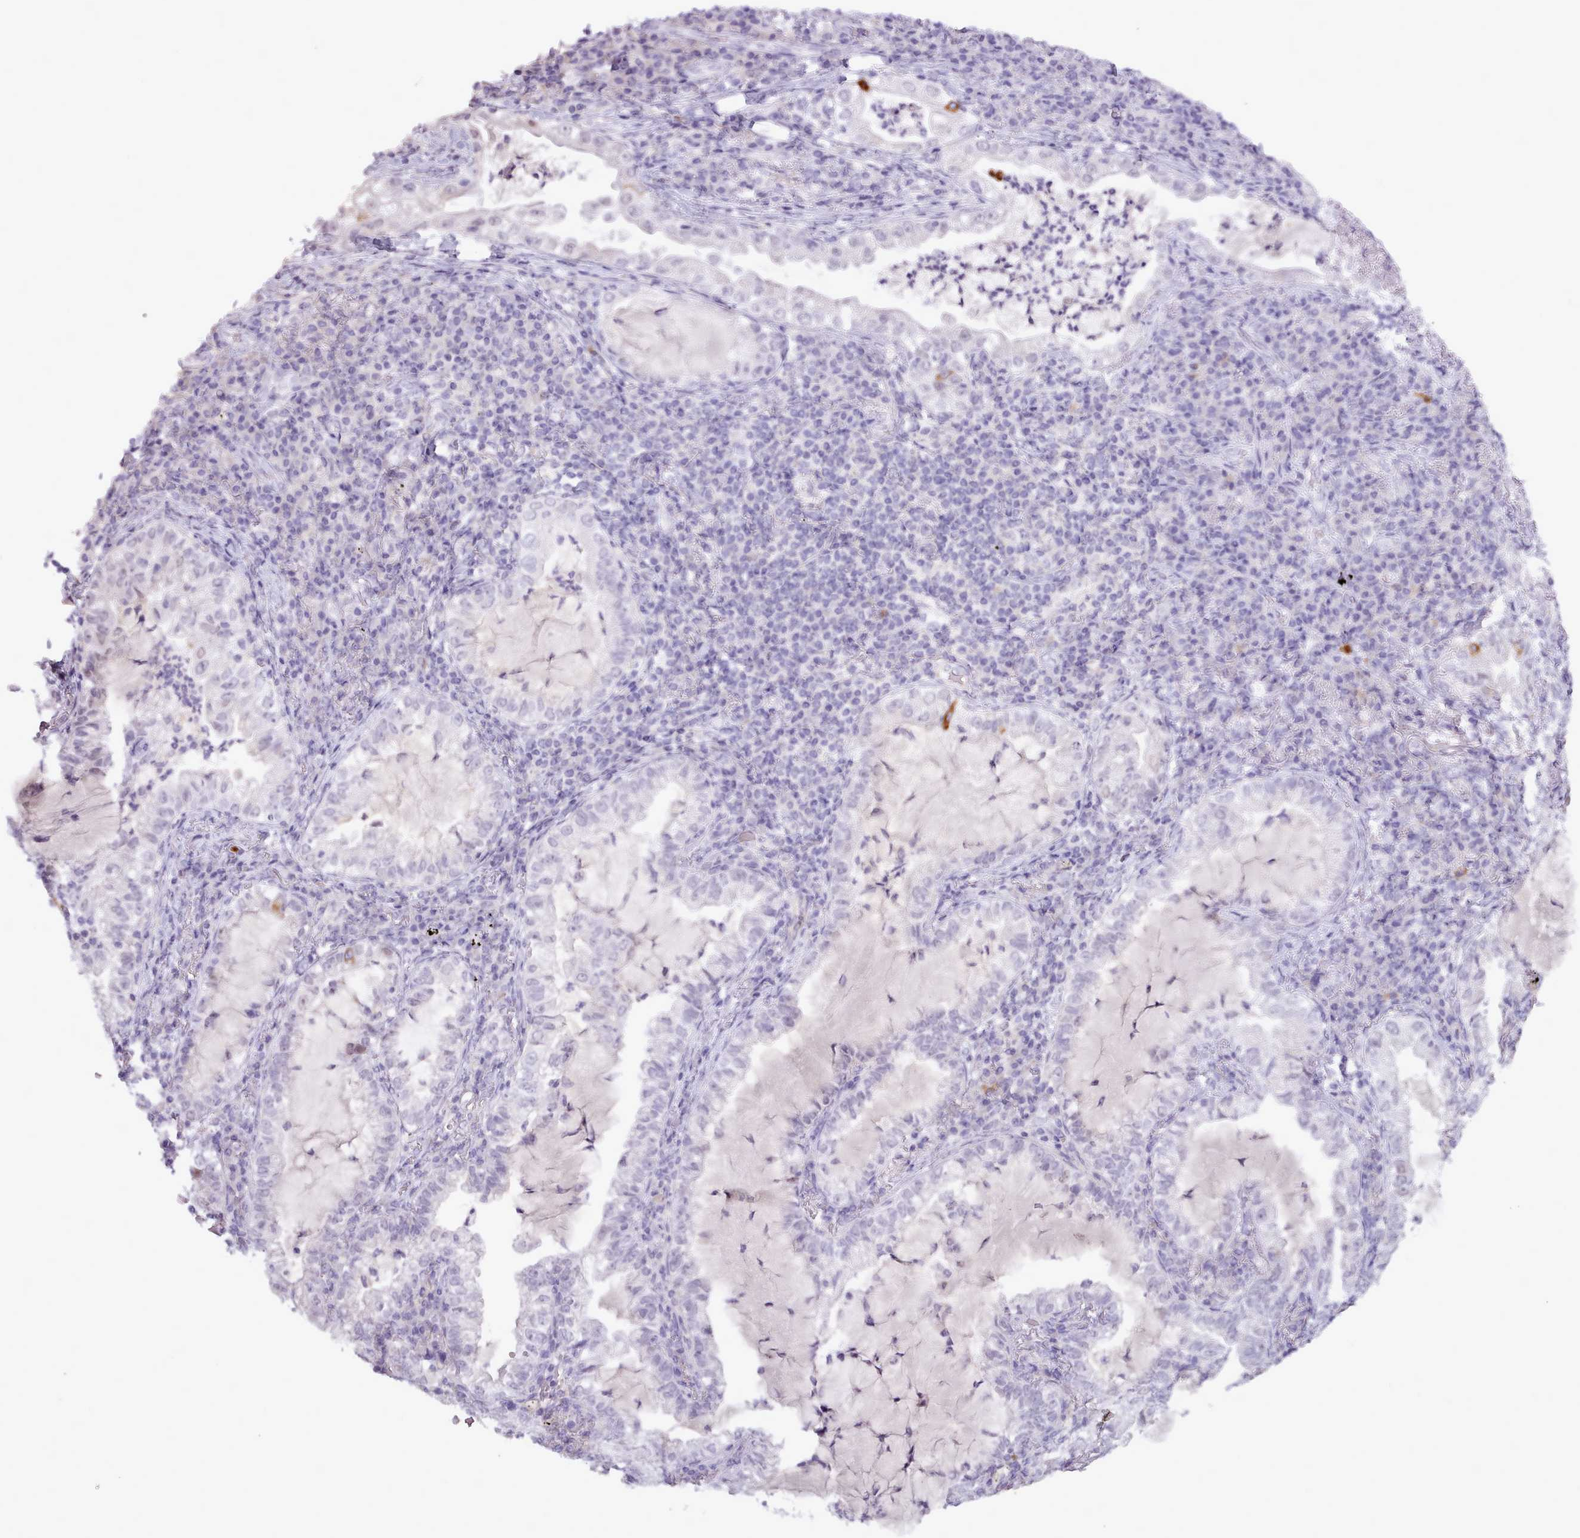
{"staining": {"intensity": "negative", "quantity": "none", "location": "none"}, "tissue": "lung cancer", "cell_type": "Tumor cells", "image_type": "cancer", "snomed": [{"axis": "morphology", "description": "Adenocarcinoma, NOS"}, {"axis": "topography", "description": "Lung"}], "caption": "High power microscopy micrograph of an immunohistochemistry (IHC) histopathology image of lung cancer, revealing no significant positivity in tumor cells.", "gene": "BDKRB2", "patient": {"sex": "female", "age": 73}}